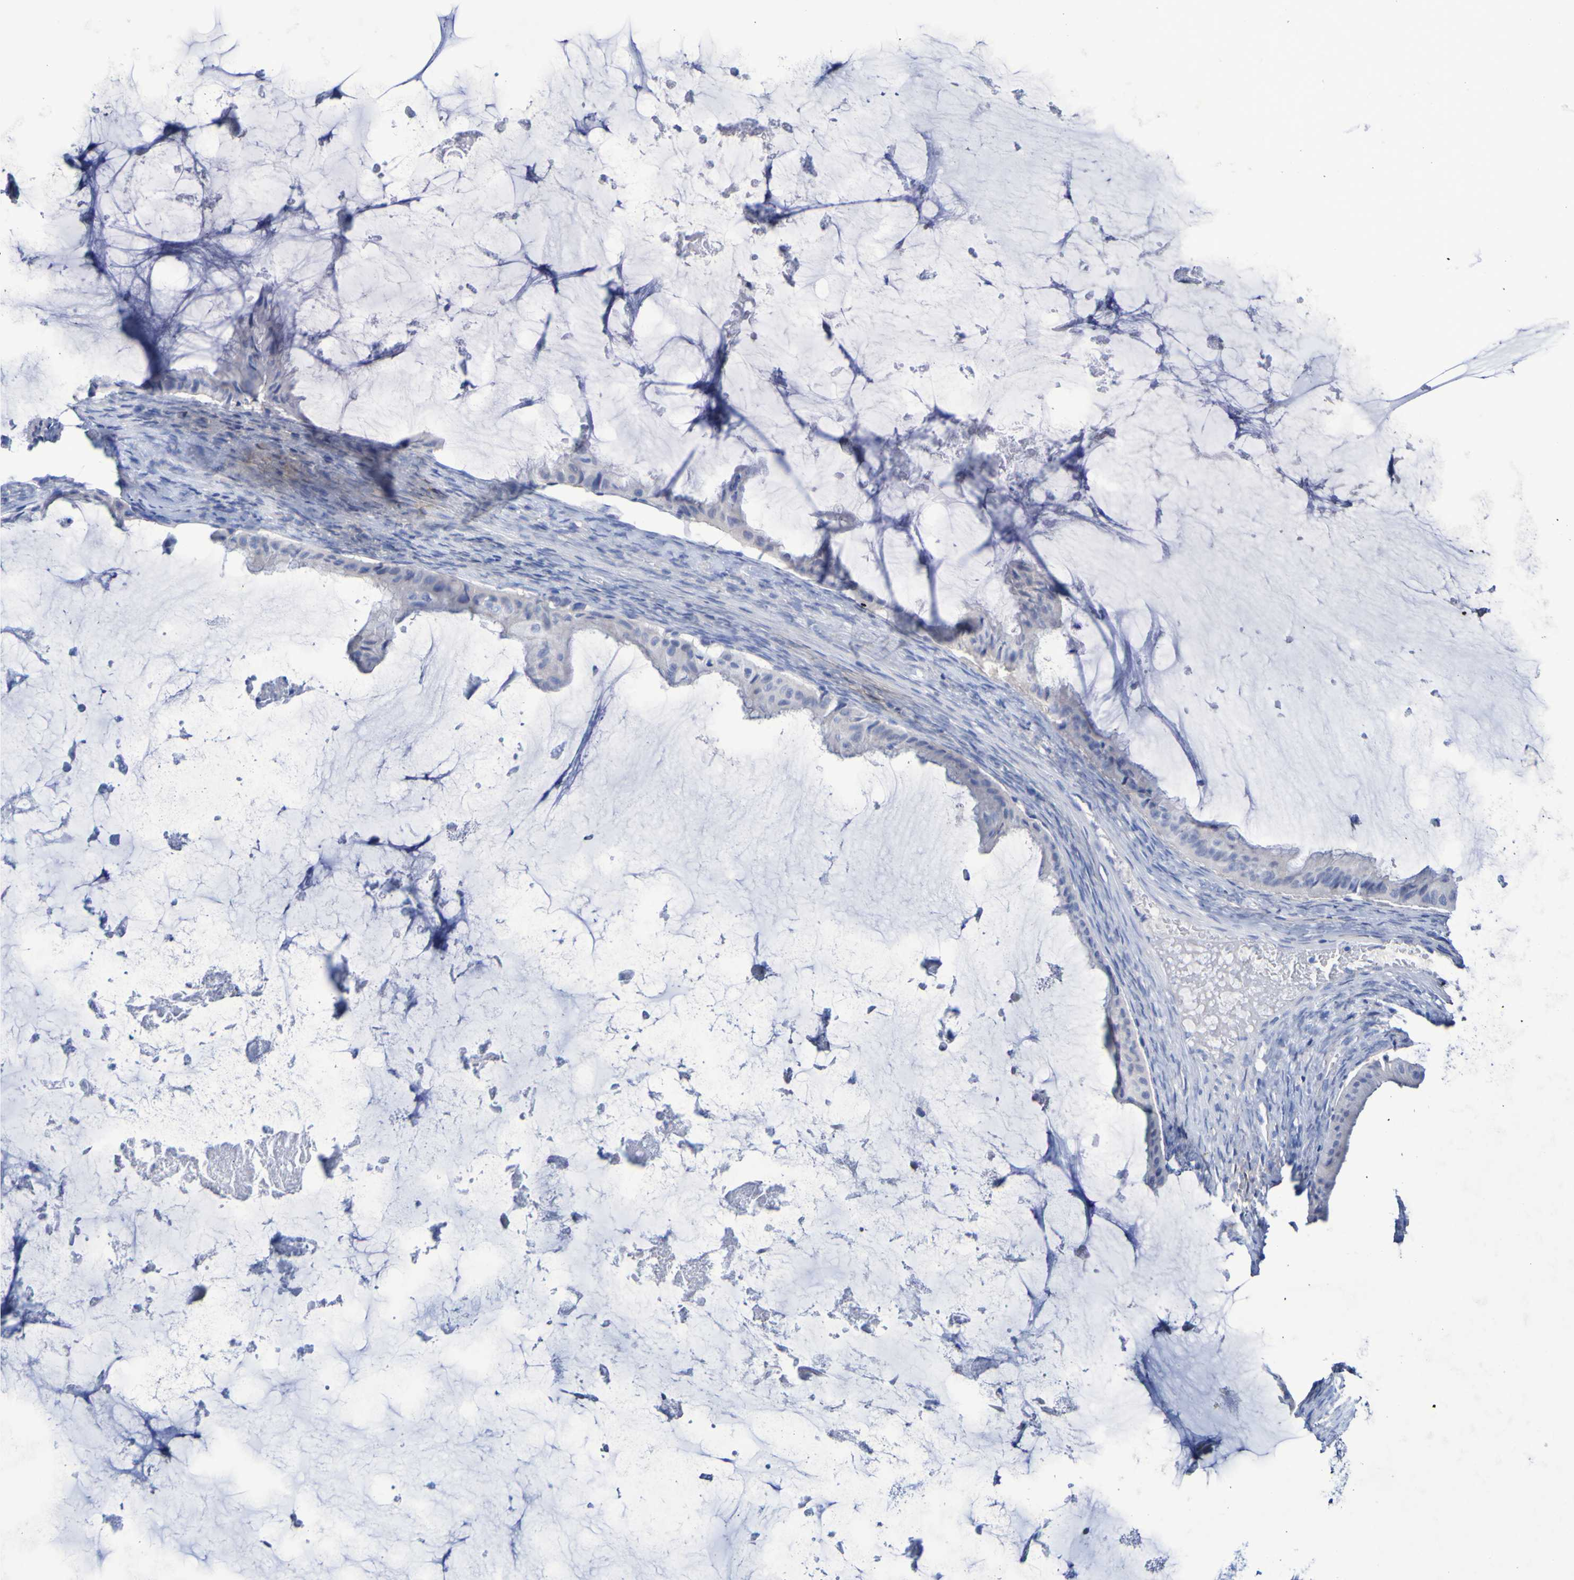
{"staining": {"intensity": "negative", "quantity": "none", "location": "none"}, "tissue": "ovarian cancer", "cell_type": "Tumor cells", "image_type": "cancer", "snomed": [{"axis": "morphology", "description": "Cystadenocarcinoma, mucinous, NOS"}, {"axis": "topography", "description": "Ovary"}], "caption": "A histopathology image of human mucinous cystadenocarcinoma (ovarian) is negative for staining in tumor cells.", "gene": "SGCB", "patient": {"sex": "female", "age": 61}}